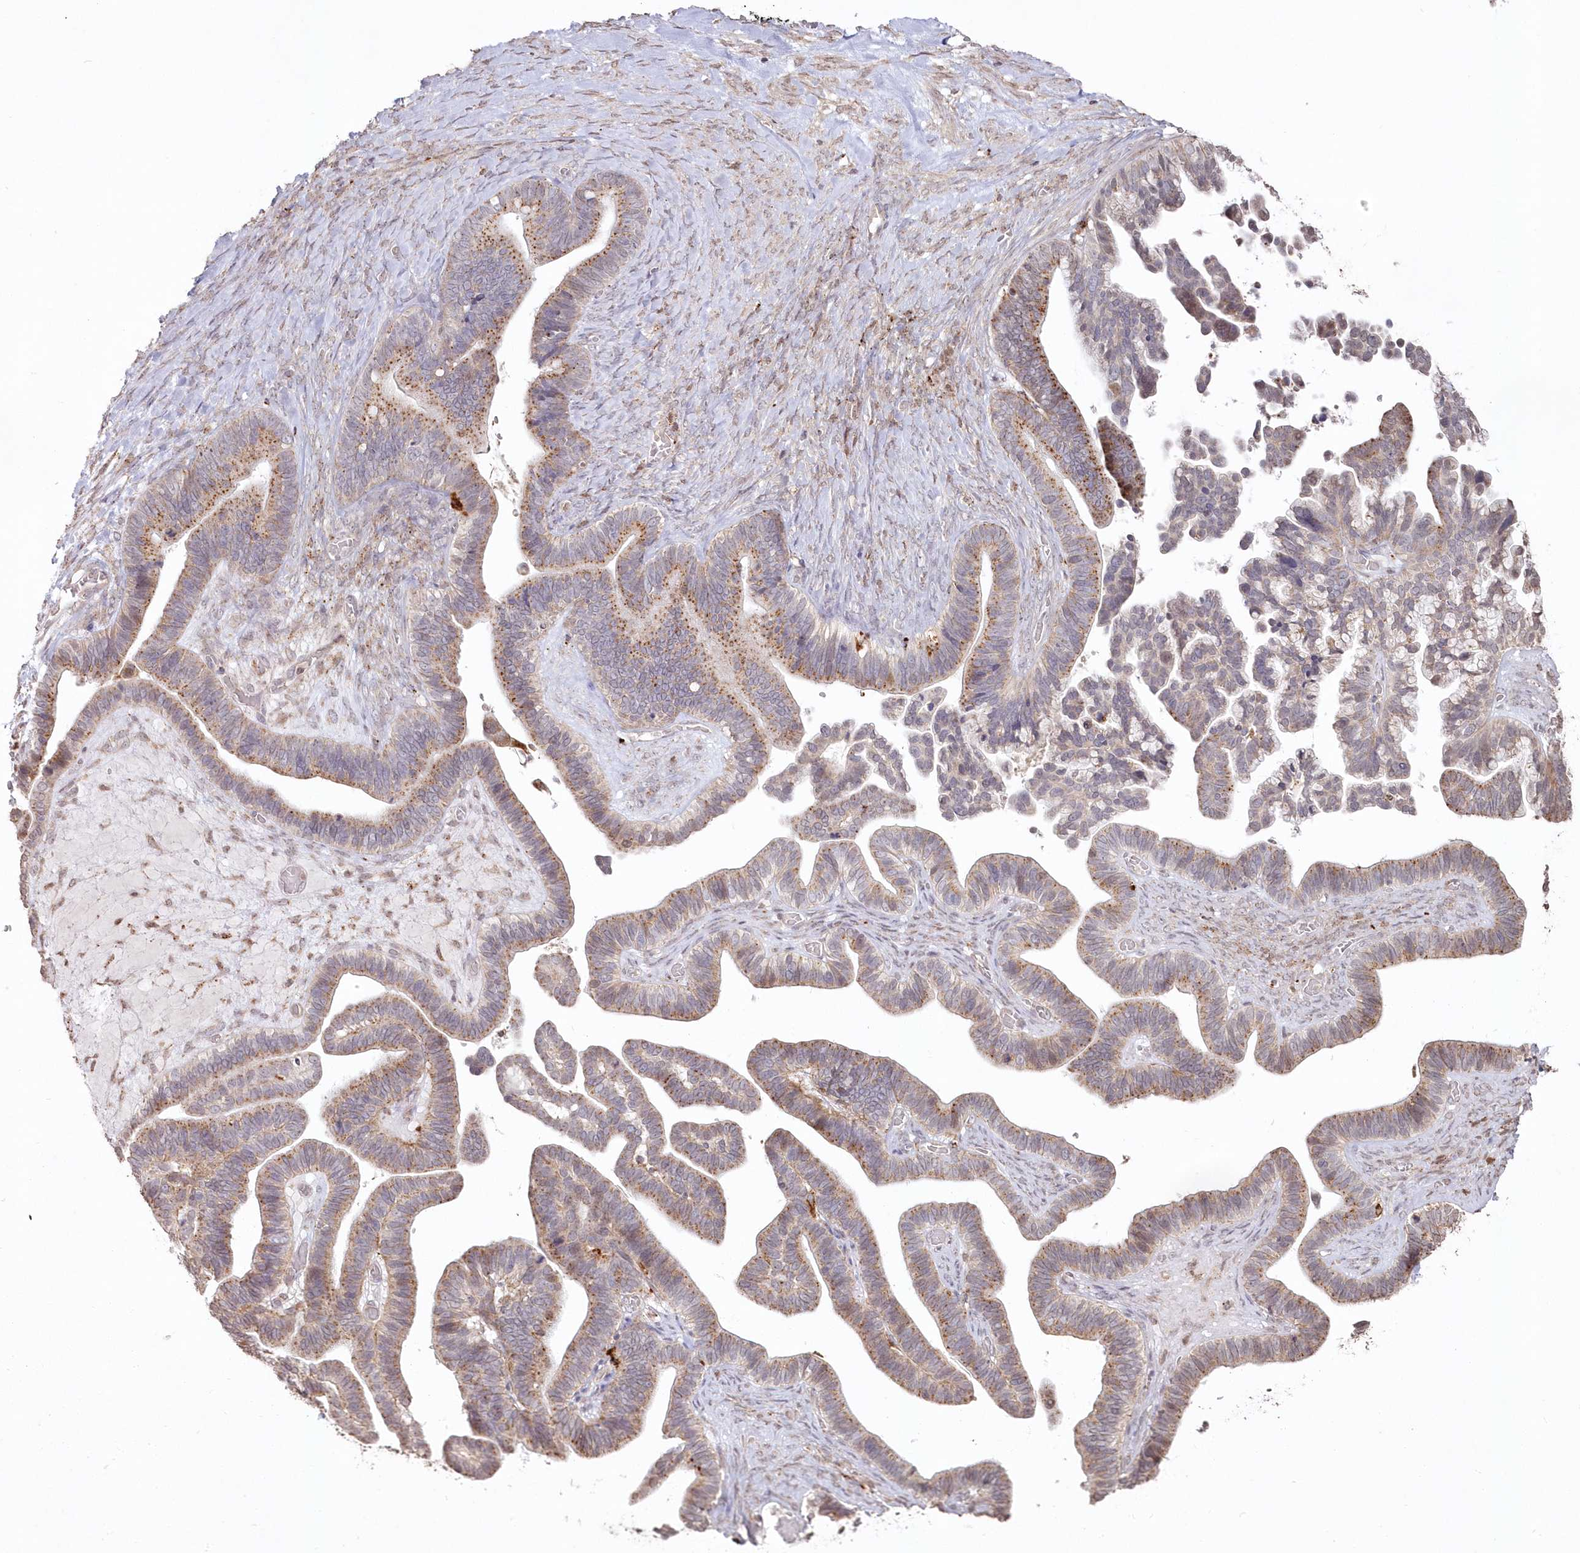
{"staining": {"intensity": "moderate", "quantity": ">75%", "location": "cytoplasmic/membranous"}, "tissue": "ovarian cancer", "cell_type": "Tumor cells", "image_type": "cancer", "snomed": [{"axis": "morphology", "description": "Cystadenocarcinoma, serous, NOS"}, {"axis": "topography", "description": "Ovary"}], "caption": "DAB (3,3'-diaminobenzidine) immunohistochemical staining of human ovarian cancer demonstrates moderate cytoplasmic/membranous protein staining in approximately >75% of tumor cells.", "gene": "ARSB", "patient": {"sex": "female", "age": 56}}